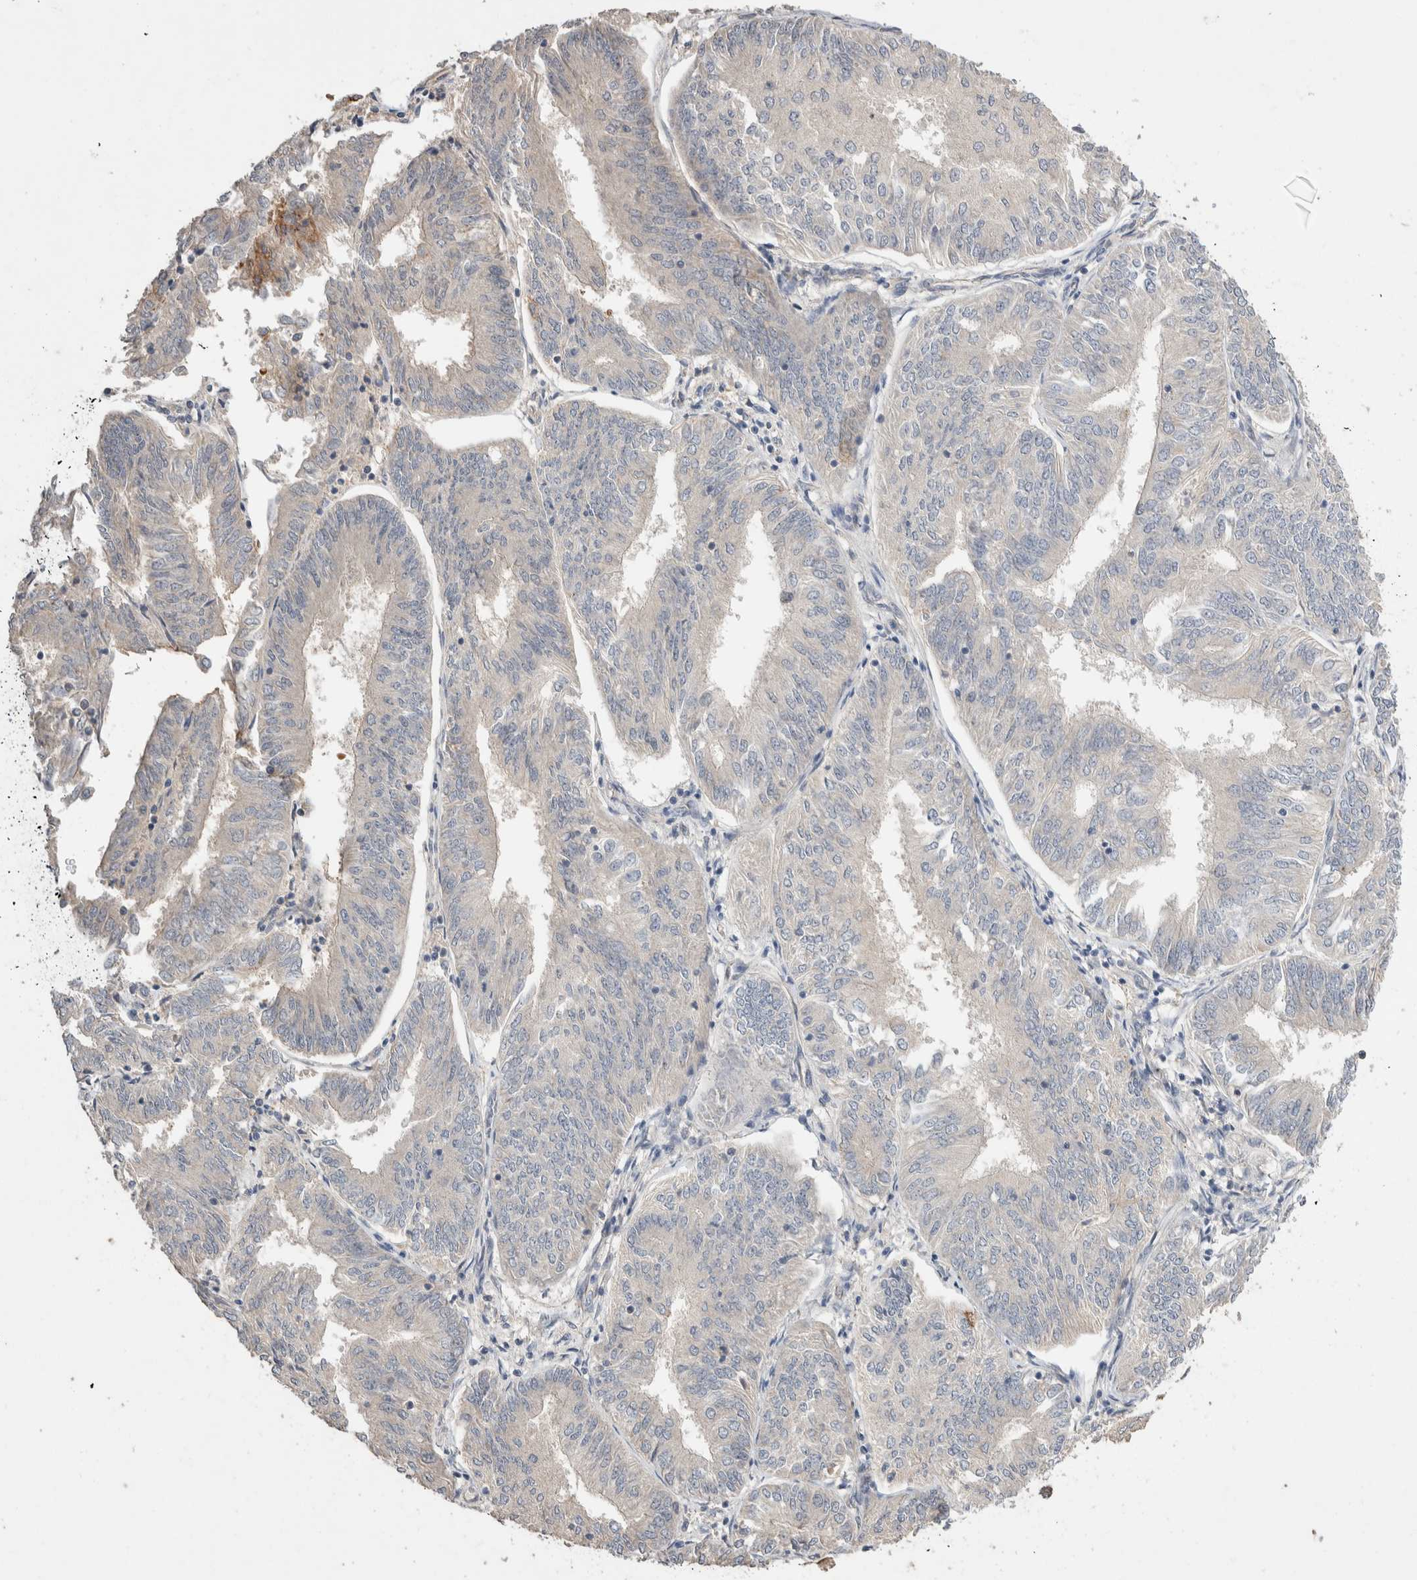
{"staining": {"intensity": "negative", "quantity": "none", "location": "none"}, "tissue": "endometrial cancer", "cell_type": "Tumor cells", "image_type": "cancer", "snomed": [{"axis": "morphology", "description": "Adenocarcinoma, NOS"}, {"axis": "topography", "description": "Endometrium"}], "caption": "A micrograph of endometrial adenocarcinoma stained for a protein demonstrates no brown staining in tumor cells. Nuclei are stained in blue.", "gene": "WDR91", "patient": {"sex": "female", "age": 58}}